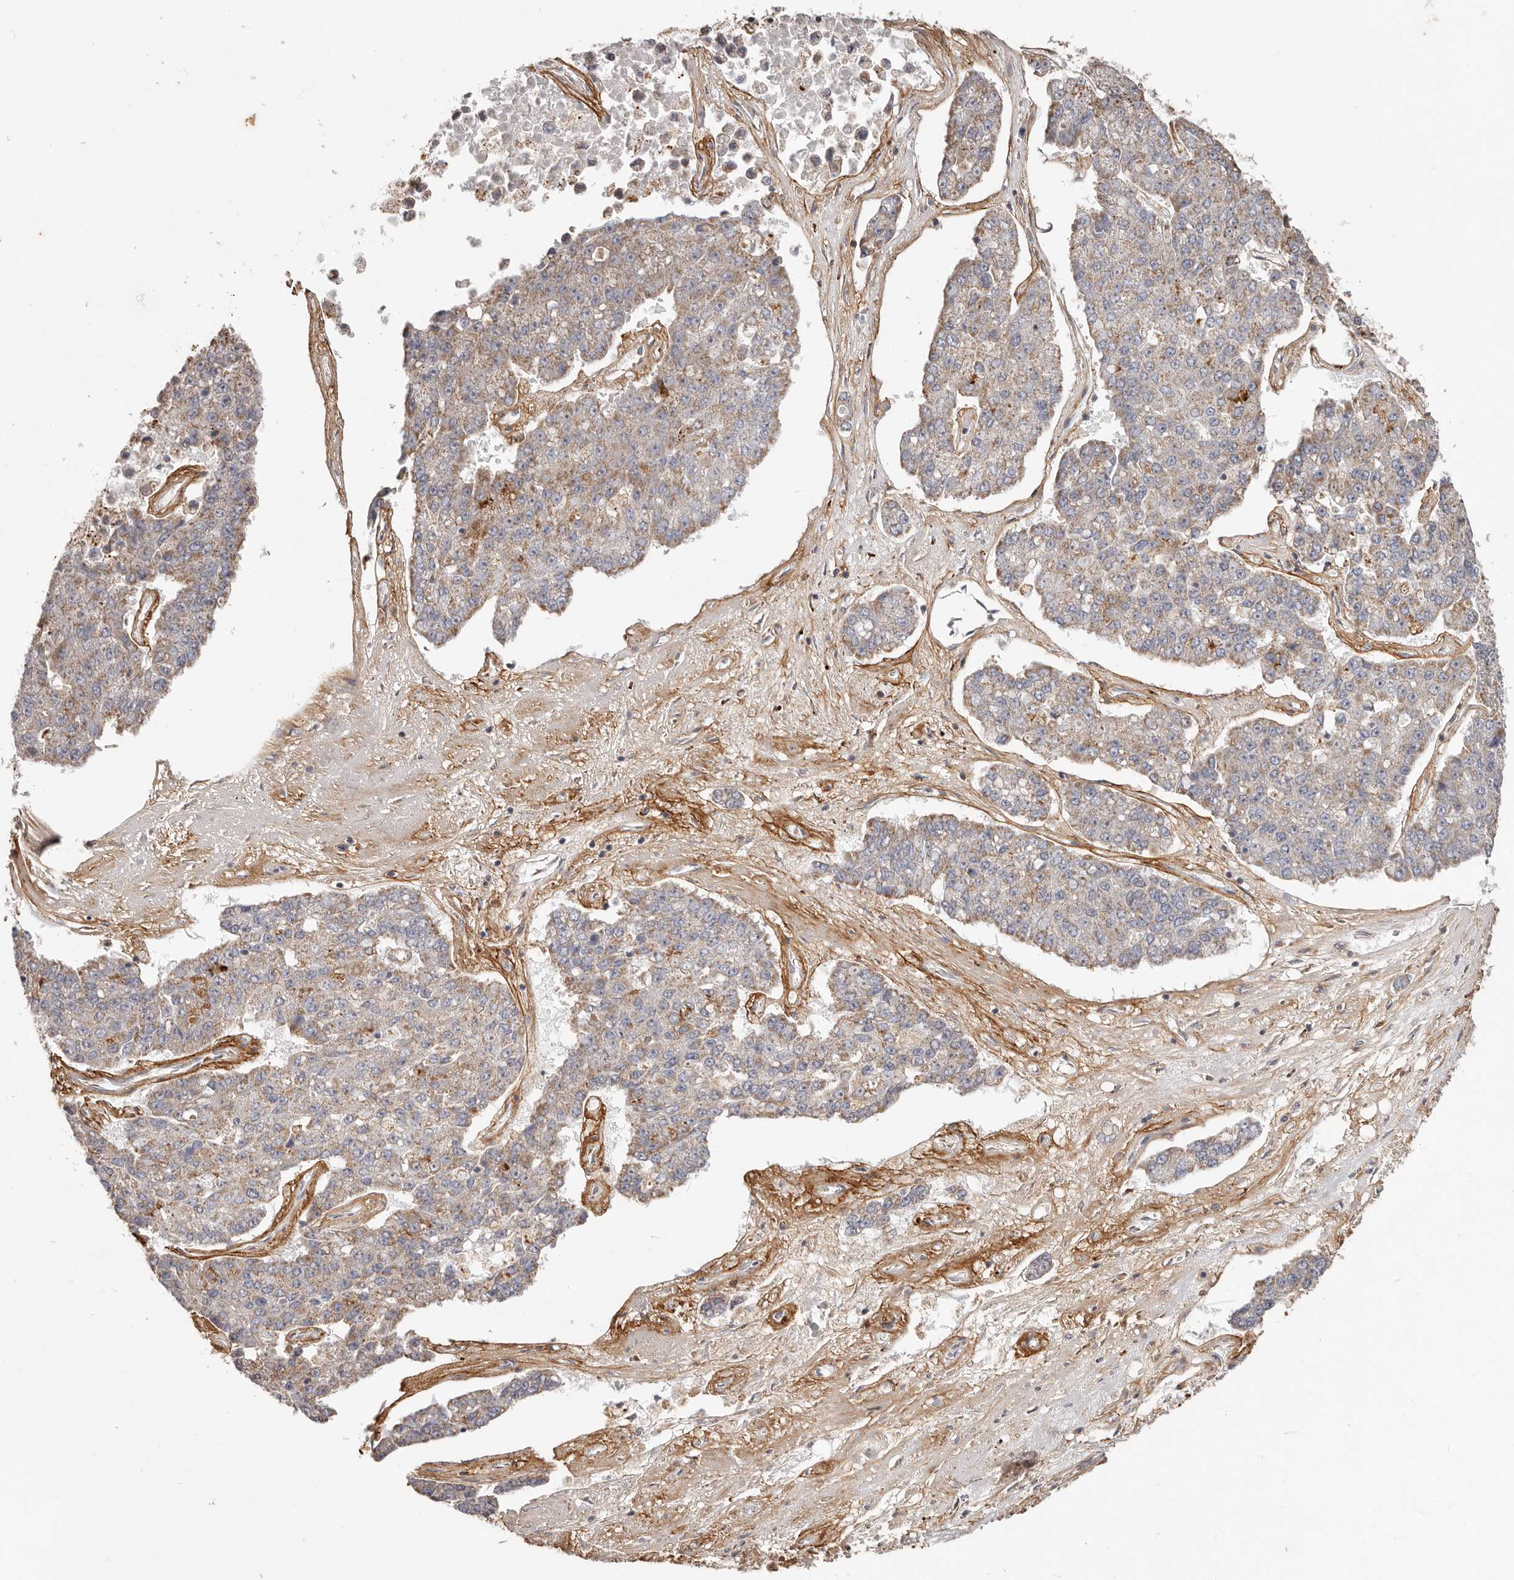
{"staining": {"intensity": "weak", "quantity": "25%-75%", "location": "cytoplasmic/membranous"}, "tissue": "pancreatic cancer", "cell_type": "Tumor cells", "image_type": "cancer", "snomed": [{"axis": "morphology", "description": "Adenocarcinoma, NOS"}, {"axis": "topography", "description": "Pancreas"}], "caption": "Adenocarcinoma (pancreatic) stained with immunohistochemistry (IHC) exhibits weak cytoplasmic/membranous staining in about 25%-75% of tumor cells. Immunohistochemistry (ihc) stains the protein in brown and the nuclei are stained blue.", "gene": "MRPS10", "patient": {"sex": "male", "age": 50}}